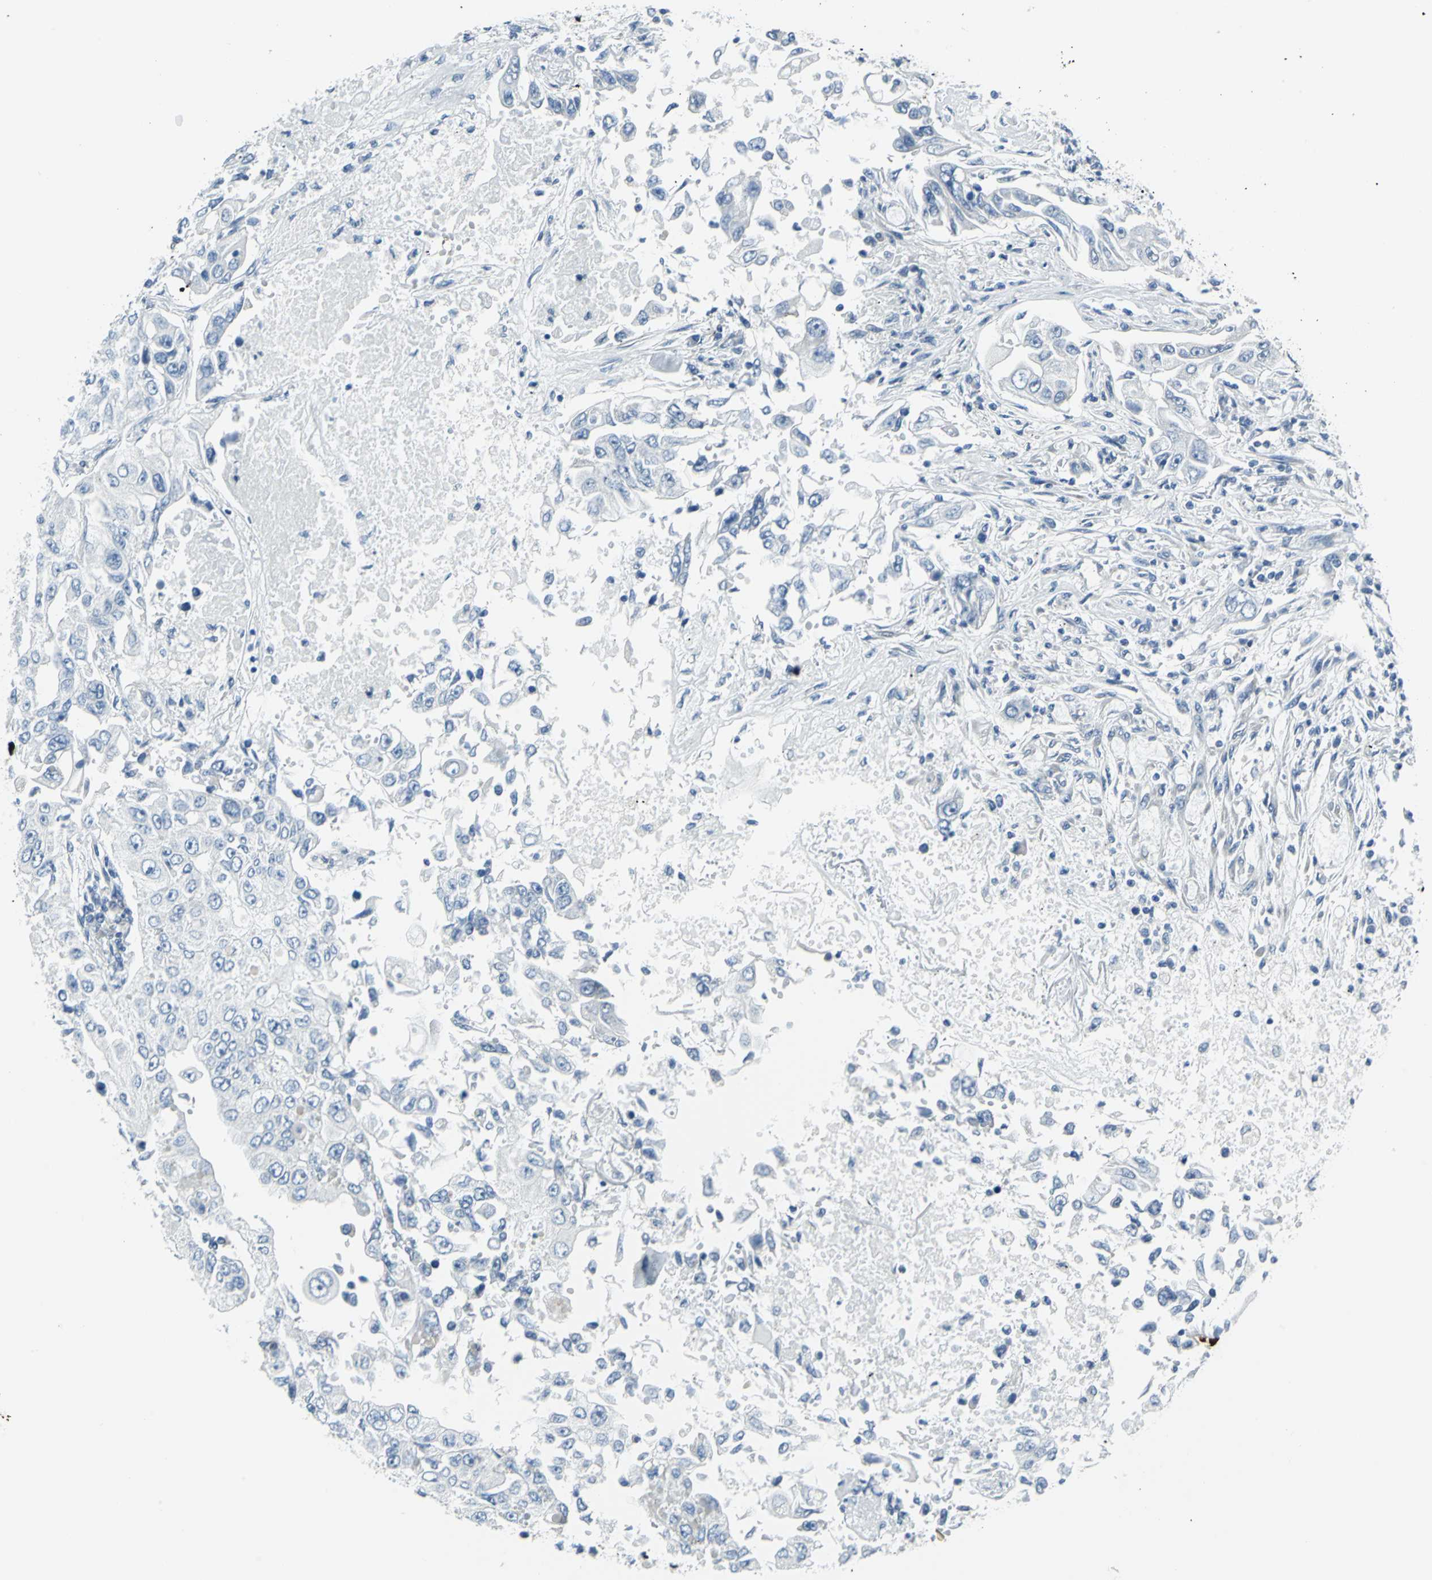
{"staining": {"intensity": "negative", "quantity": "none", "location": "none"}, "tissue": "lung cancer", "cell_type": "Tumor cells", "image_type": "cancer", "snomed": [{"axis": "morphology", "description": "Adenocarcinoma, NOS"}, {"axis": "topography", "description": "Lung"}], "caption": "A photomicrograph of lung cancer stained for a protein exhibits no brown staining in tumor cells. The staining was performed using DAB to visualize the protein expression in brown, while the nuclei were stained in blue with hematoxylin (Magnification: 20x).", "gene": "DNAI2", "patient": {"sex": "male", "age": 84}}